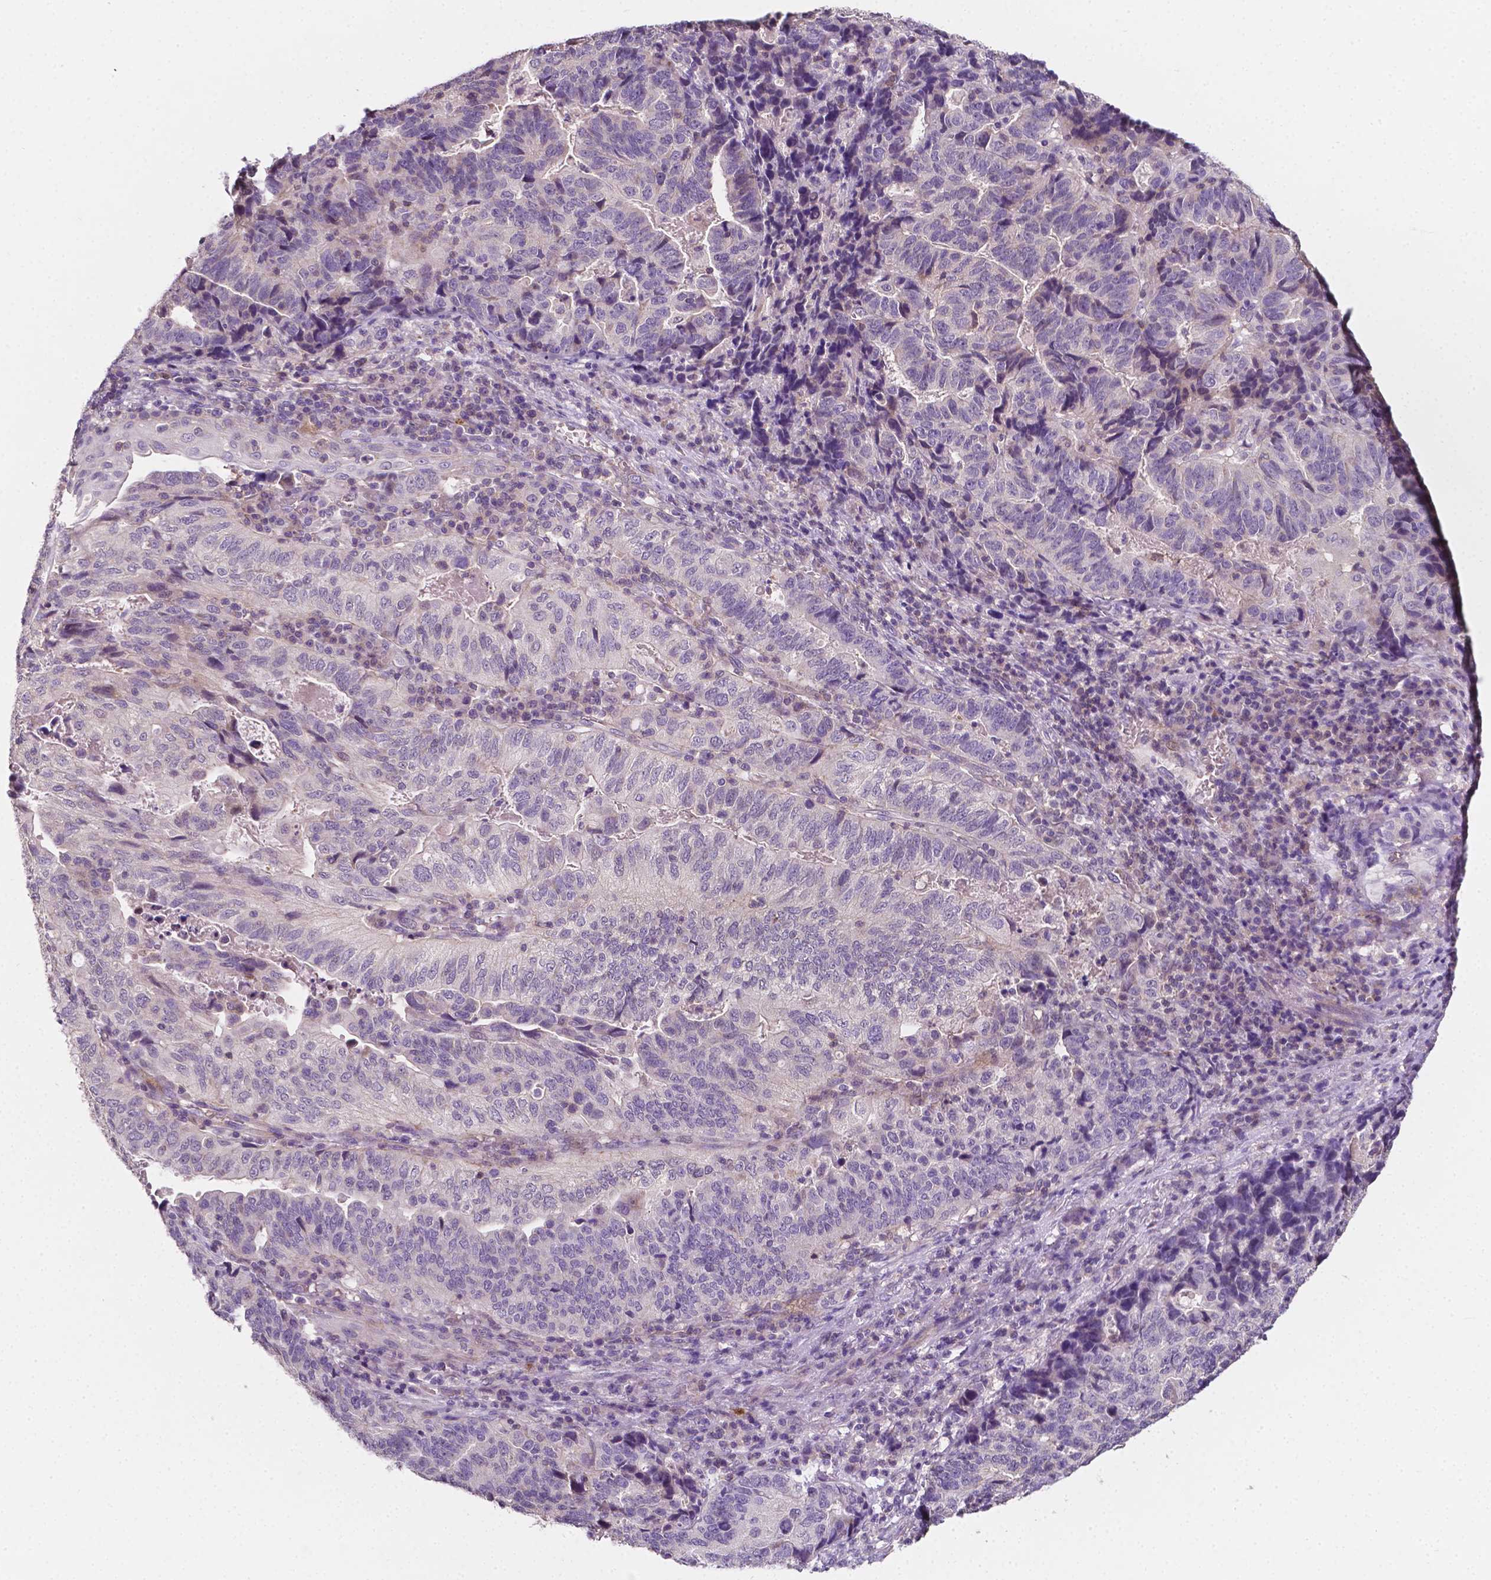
{"staining": {"intensity": "negative", "quantity": "none", "location": "none"}, "tissue": "stomach cancer", "cell_type": "Tumor cells", "image_type": "cancer", "snomed": [{"axis": "morphology", "description": "Adenocarcinoma, NOS"}, {"axis": "topography", "description": "Stomach, upper"}], "caption": "Stomach cancer (adenocarcinoma) was stained to show a protein in brown. There is no significant staining in tumor cells.", "gene": "EGFR", "patient": {"sex": "female", "age": 67}}